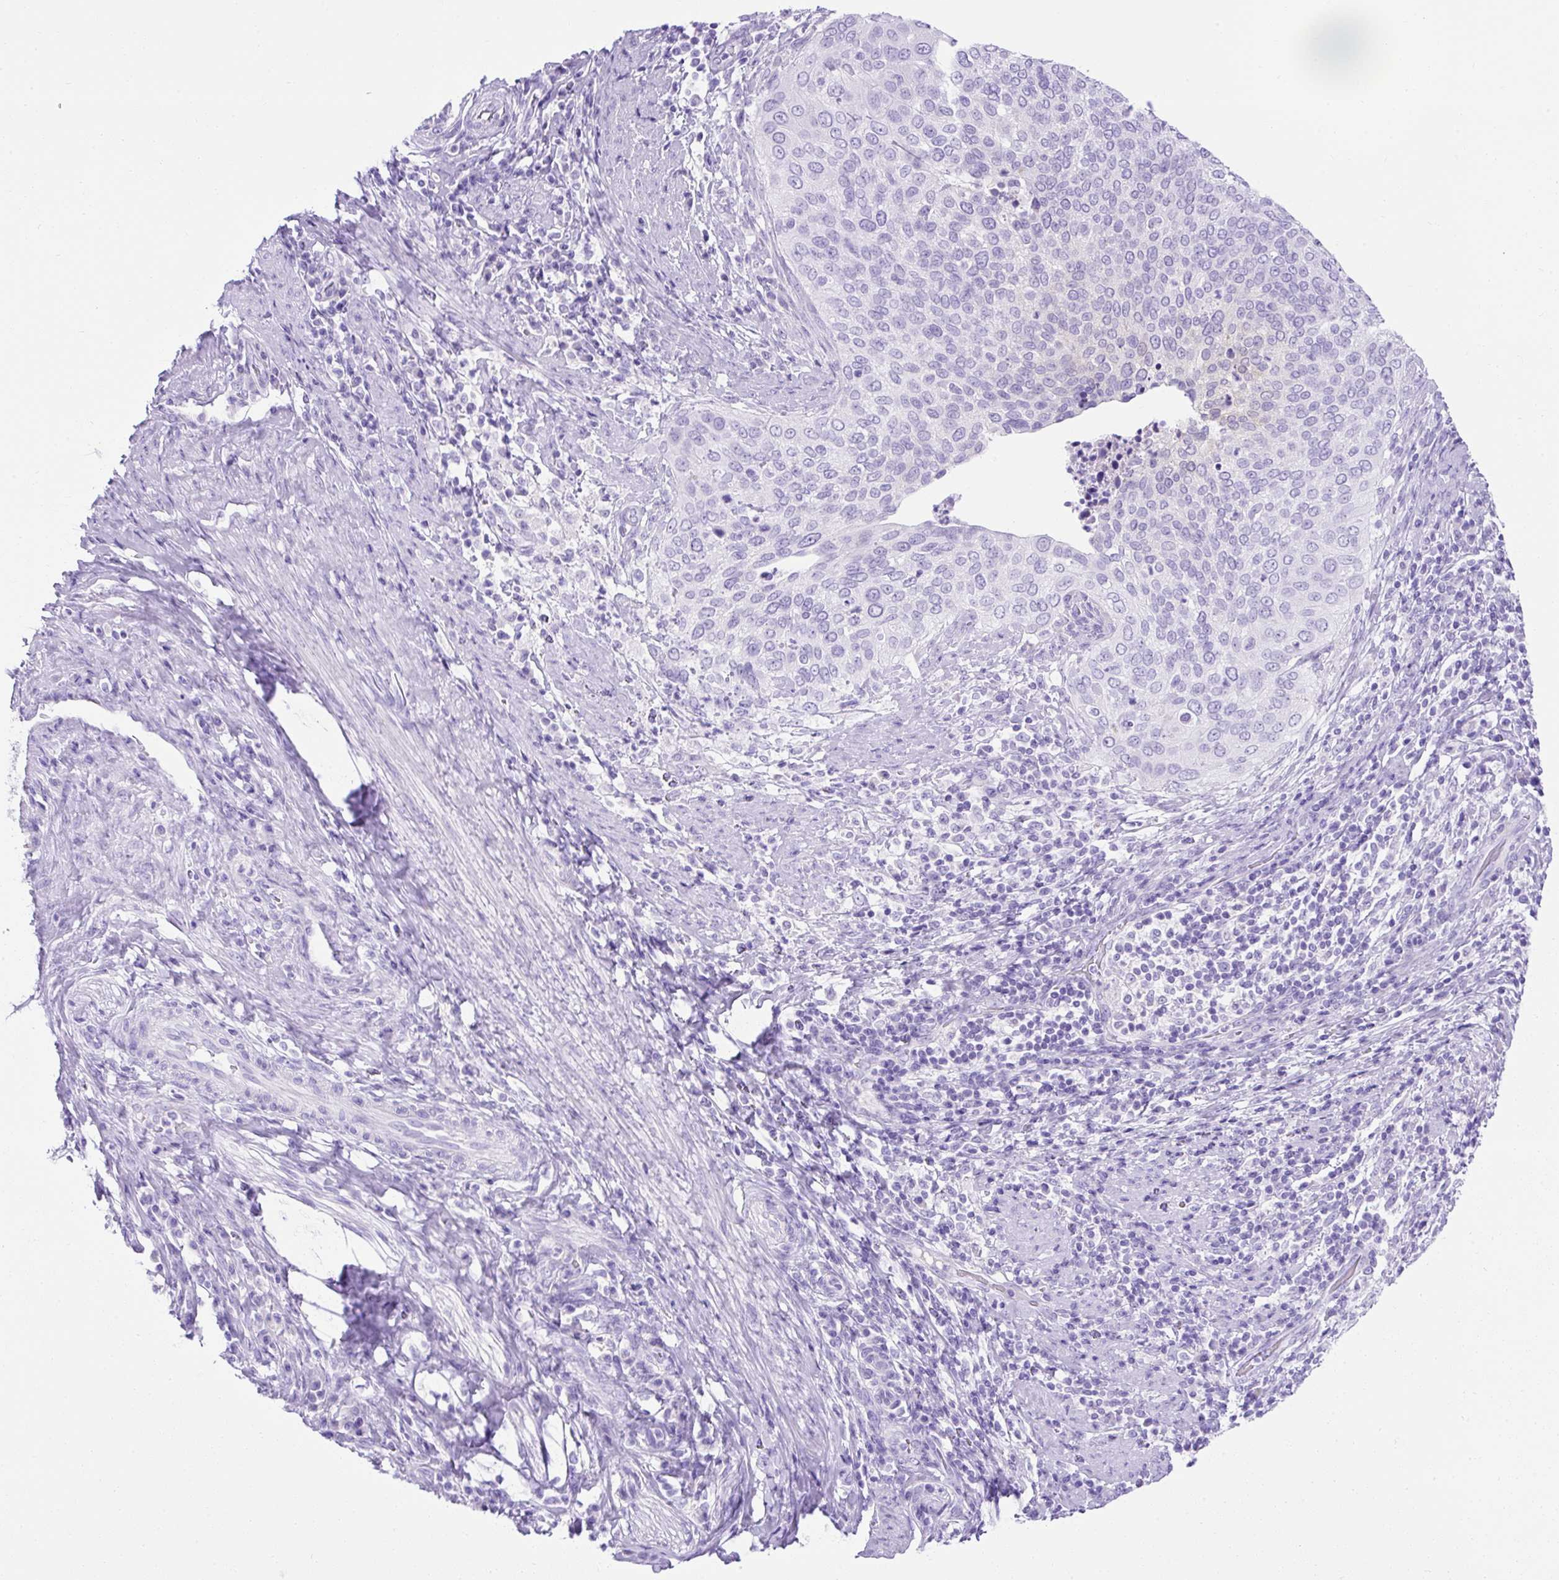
{"staining": {"intensity": "negative", "quantity": "none", "location": "none"}, "tissue": "cervical cancer", "cell_type": "Tumor cells", "image_type": "cancer", "snomed": [{"axis": "morphology", "description": "Squamous cell carcinoma, NOS"}, {"axis": "topography", "description": "Cervix"}], "caption": "Cervical cancer stained for a protein using immunohistochemistry reveals no positivity tumor cells.", "gene": "KRT12", "patient": {"sex": "female", "age": 38}}